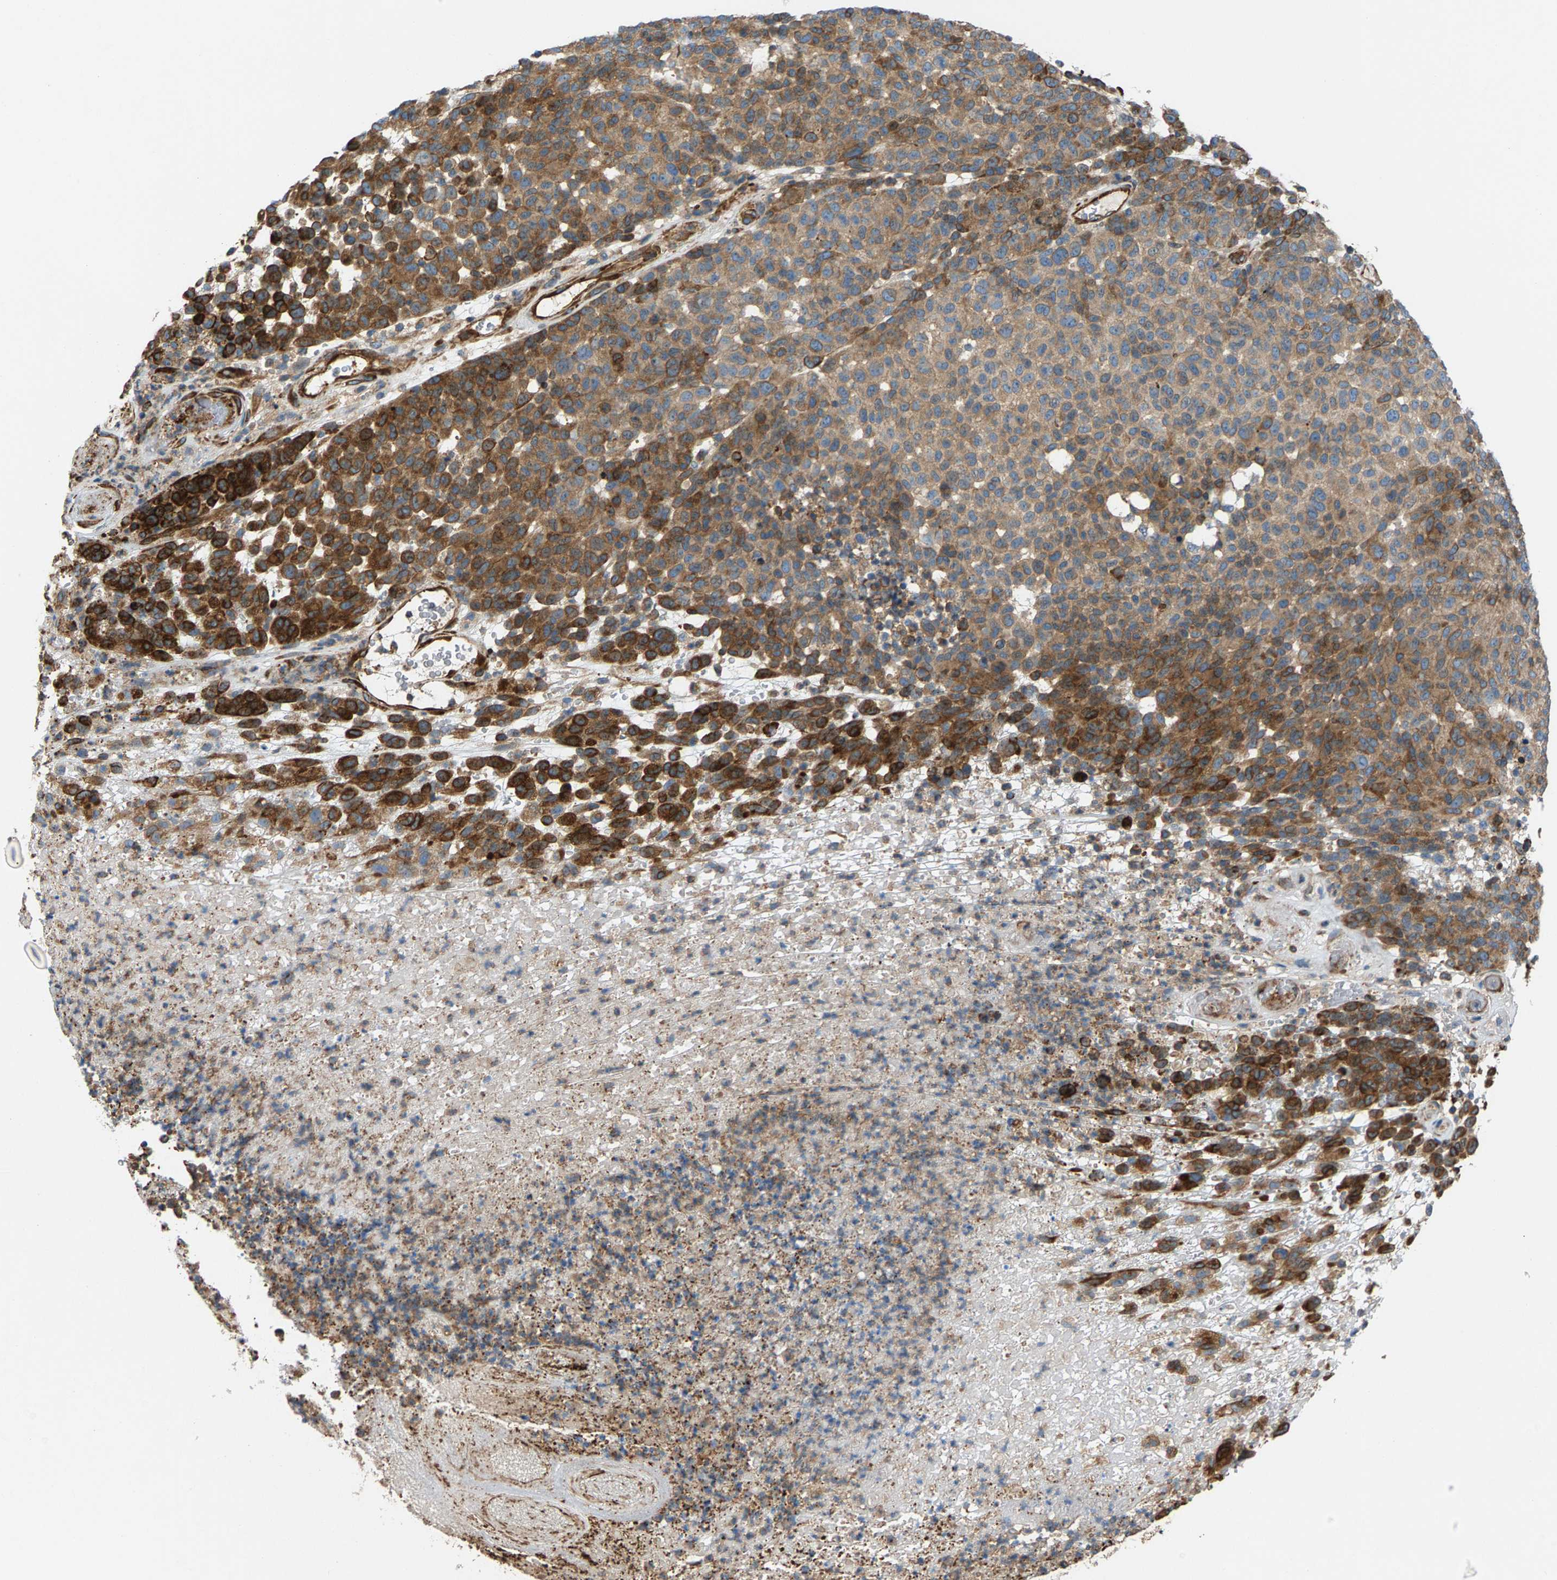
{"staining": {"intensity": "moderate", "quantity": ">75%", "location": "cytoplasmic/membranous"}, "tissue": "melanoma", "cell_type": "Tumor cells", "image_type": "cancer", "snomed": [{"axis": "morphology", "description": "Malignant melanoma, NOS"}, {"axis": "topography", "description": "Skin"}], "caption": "A medium amount of moderate cytoplasmic/membranous staining is seen in about >75% of tumor cells in melanoma tissue.", "gene": "PDCL", "patient": {"sex": "male", "age": 59}}